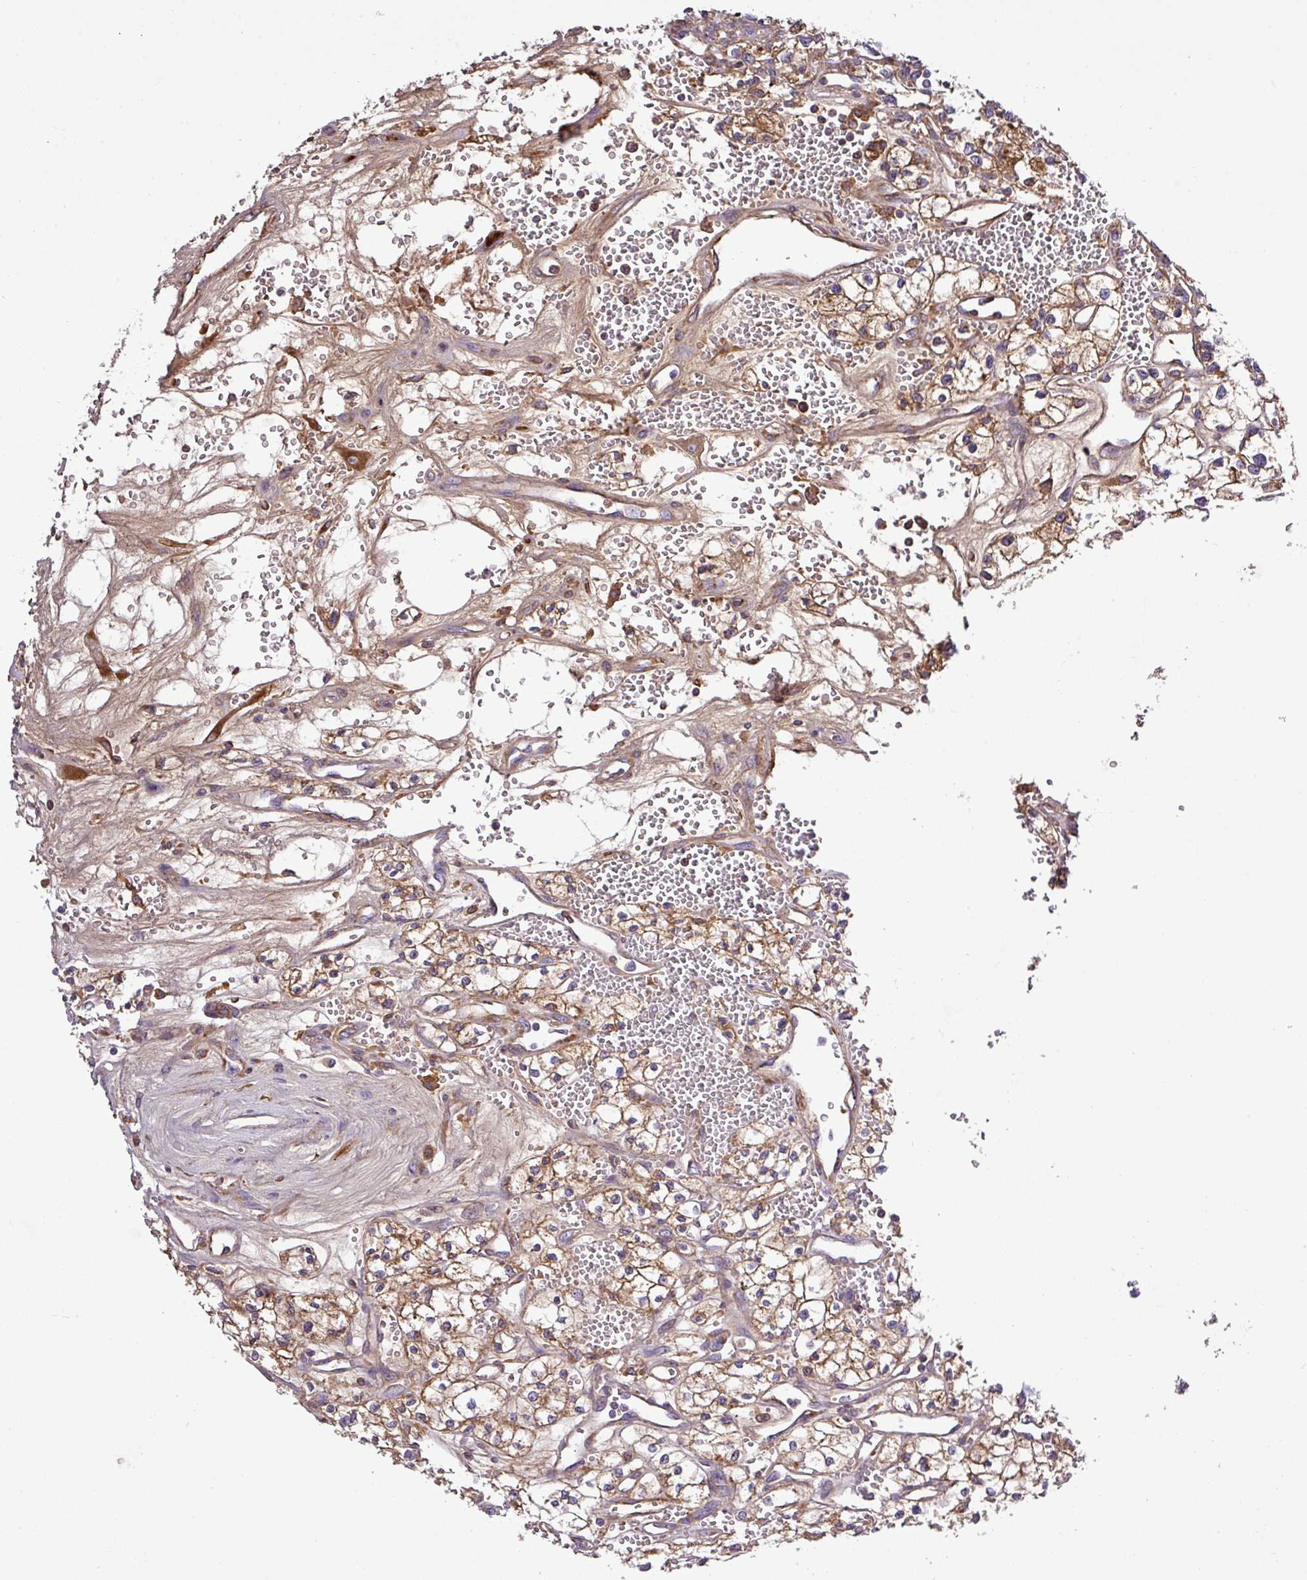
{"staining": {"intensity": "moderate", "quantity": ">75%", "location": "cytoplasmic/membranous"}, "tissue": "renal cancer", "cell_type": "Tumor cells", "image_type": "cancer", "snomed": [{"axis": "morphology", "description": "Adenocarcinoma, NOS"}, {"axis": "topography", "description": "Kidney"}], "caption": "Adenocarcinoma (renal) stained with a brown dye exhibits moderate cytoplasmic/membranous positive staining in about >75% of tumor cells.", "gene": "CWH43", "patient": {"sex": "male", "age": 59}}